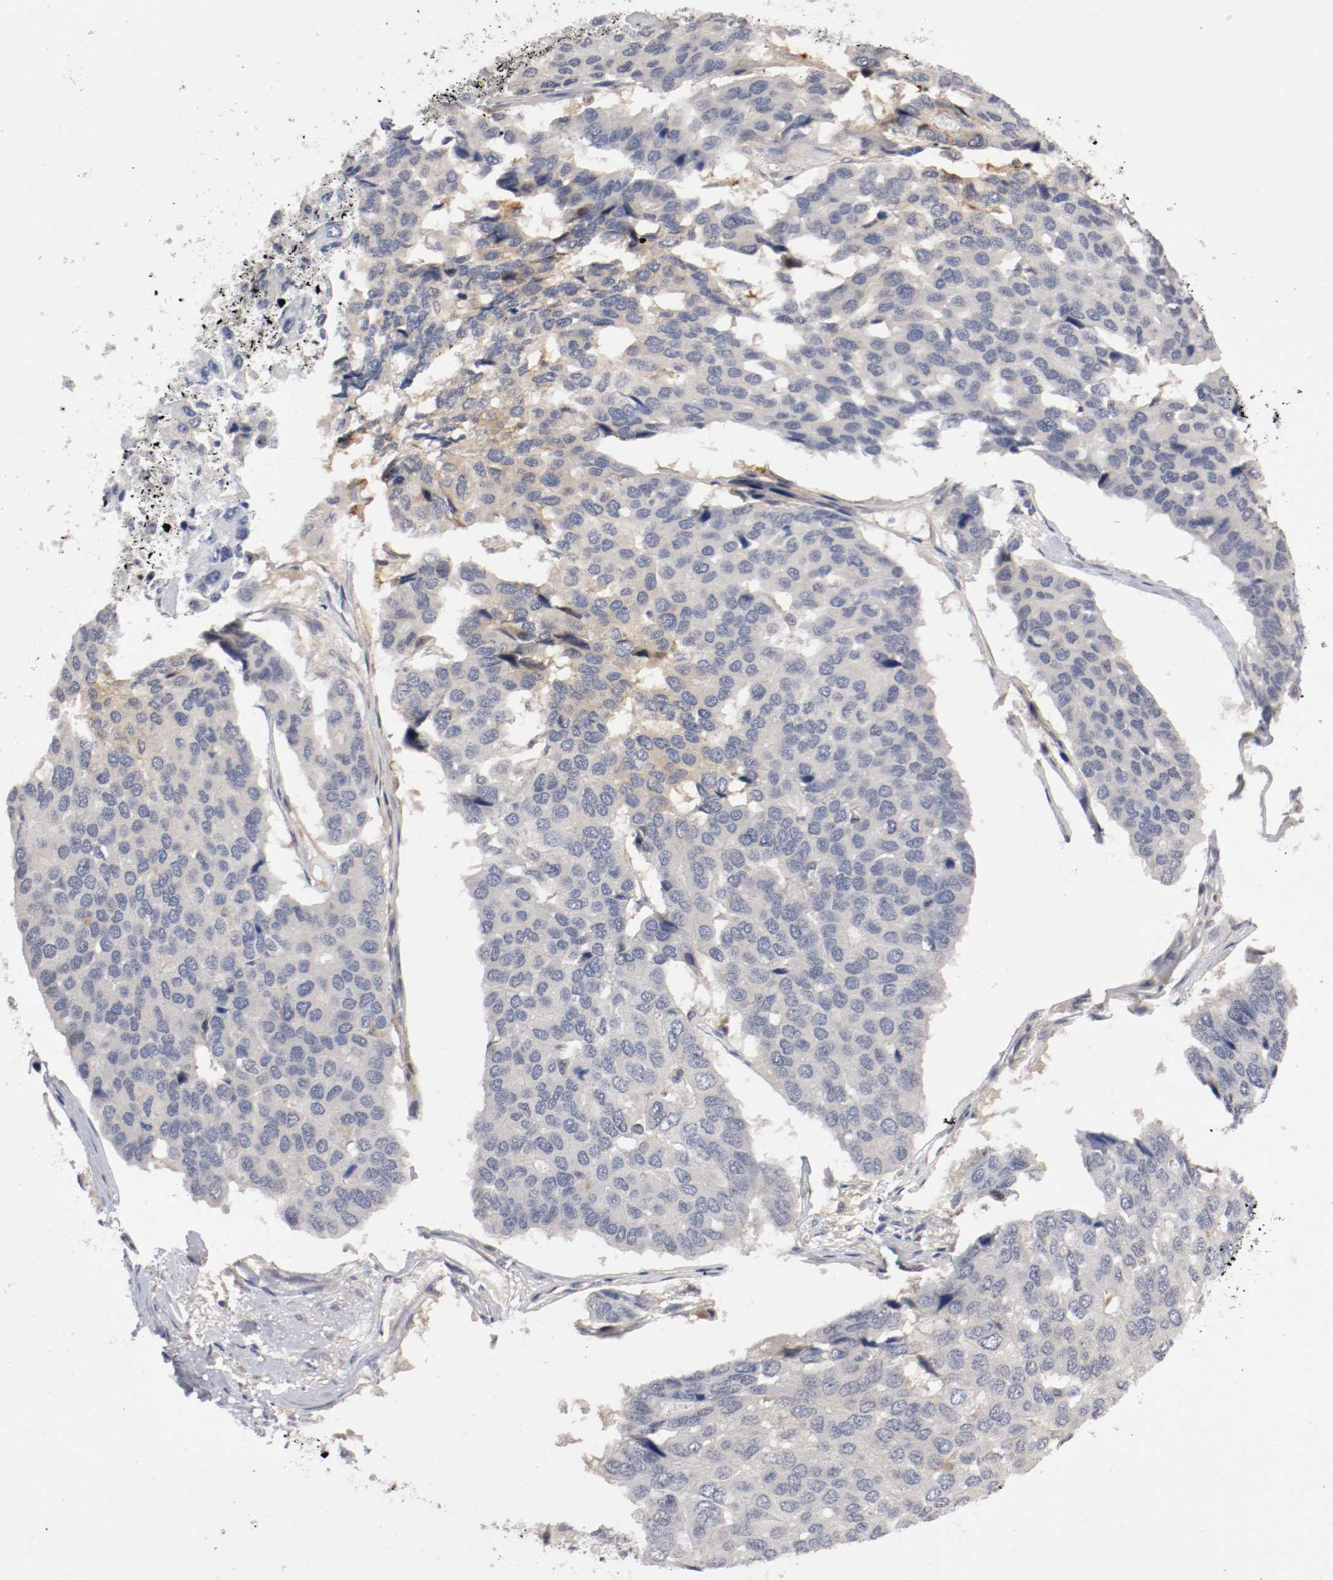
{"staining": {"intensity": "weak", "quantity": "<25%", "location": "cytoplasmic/membranous"}, "tissue": "pancreatic cancer", "cell_type": "Tumor cells", "image_type": "cancer", "snomed": [{"axis": "morphology", "description": "Adenocarcinoma, NOS"}, {"axis": "topography", "description": "Pancreas"}], "caption": "Micrograph shows no protein positivity in tumor cells of pancreatic cancer tissue. (IHC, brightfield microscopy, high magnification).", "gene": "RBM23", "patient": {"sex": "male", "age": 50}}